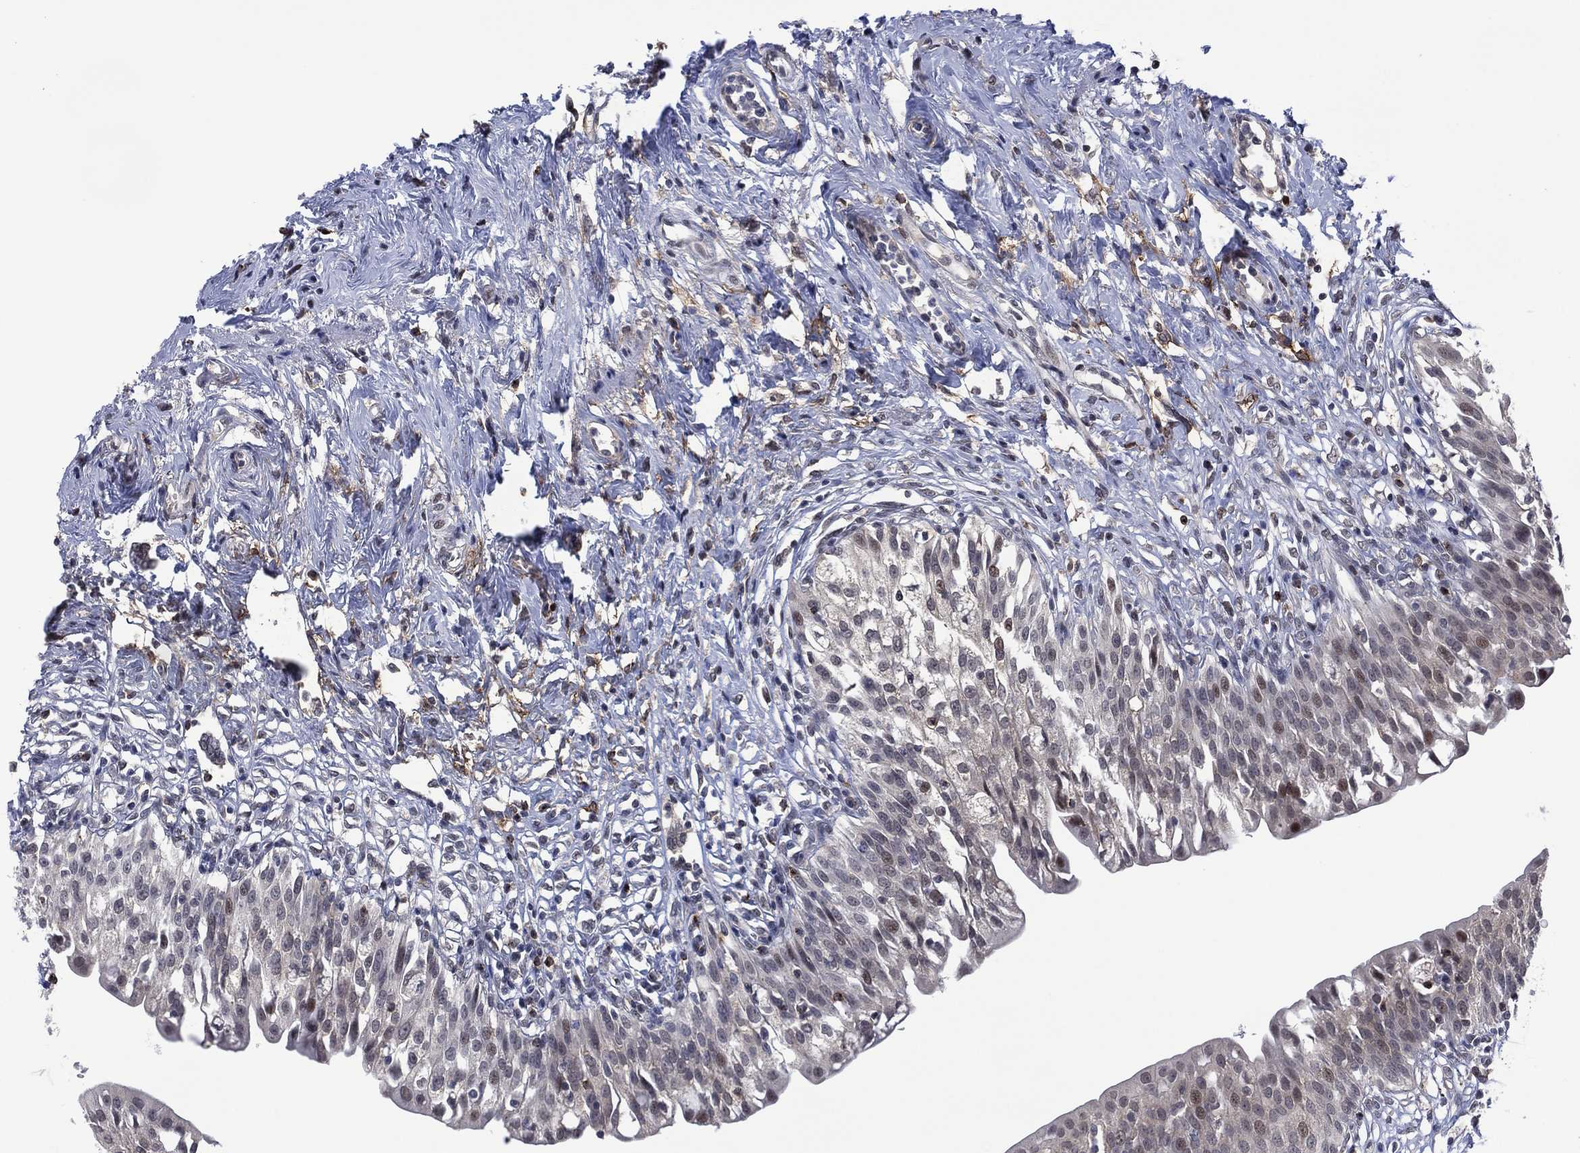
{"staining": {"intensity": "weak", "quantity": "<25%", "location": "nuclear"}, "tissue": "urinary bladder", "cell_type": "Urothelial cells", "image_type": "normal", "snomed": [{"axis": "morphology", "description": "Normal tissue, NOS"}, {"axis": "topography", "description": "Urinary bladder"}], "caption": "IHC micrograph of normal urinary bladder: human urinary bladder stained with DAB demonstrates no significant protein staining in urothelial cells.", "gene": "DPP4", "patient": {"sex": "male", "age": 76}}